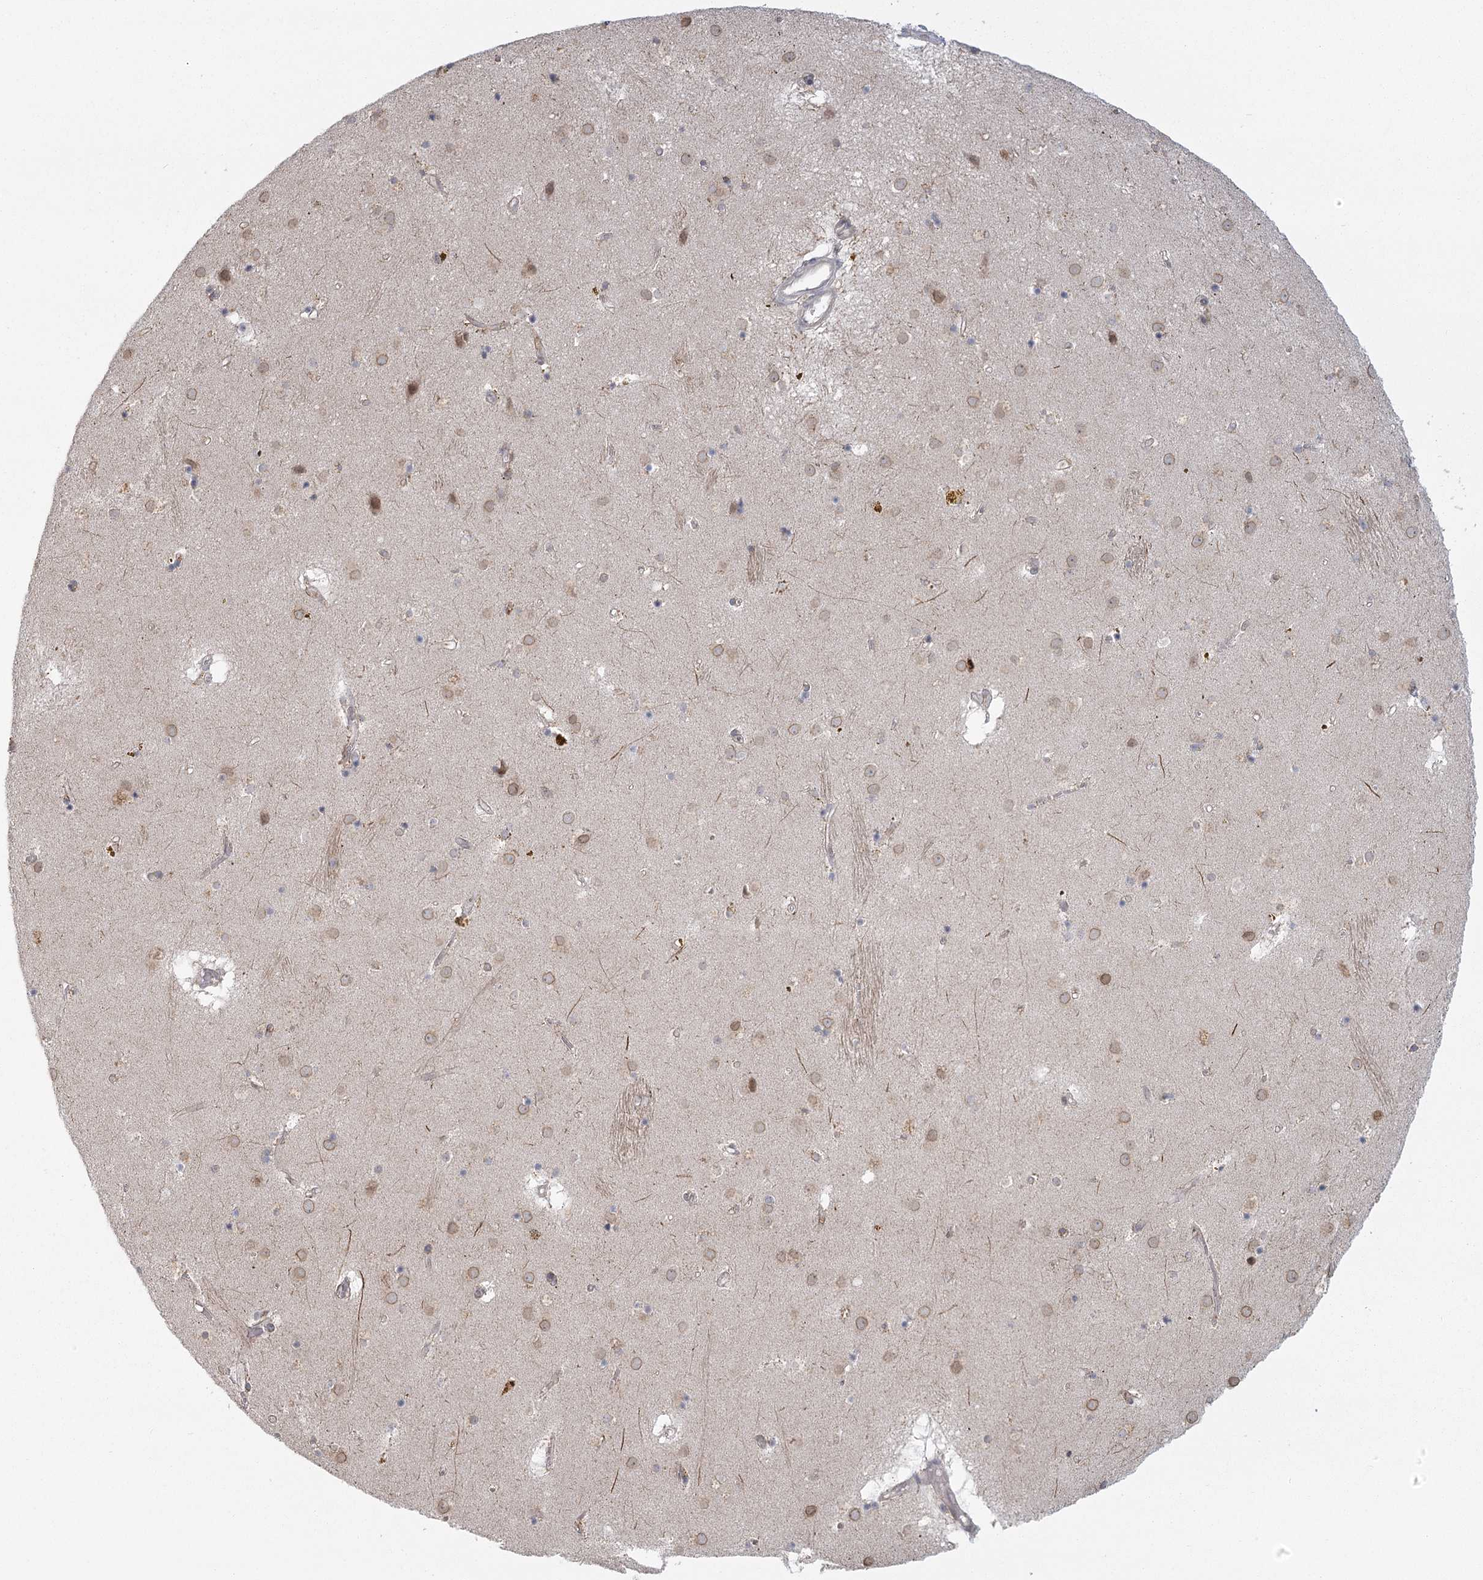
{"staining": {"intensity": "moderate", "quantity": "<25%", "location": "cytoplasmic/membranous,nuclear"}, "tissue": "caudate", "cell_type": "Glial cells", "image_type": "normal", "snomed": [{"axis": "morphology", "description": "Normal tissue, NOS"}, {"axis": "topography", "description": "Lateral ventricle wall"}], "caption": "A photomicrograph showing moderate cytoplasmic/membranous,nuclear staining in approximately <25% of glial cells in unremarkable caudate, as visualized by brown immunohistochemical staining.", "gene": "LACTB", "patient": {"sex": "male", "age": 70}}